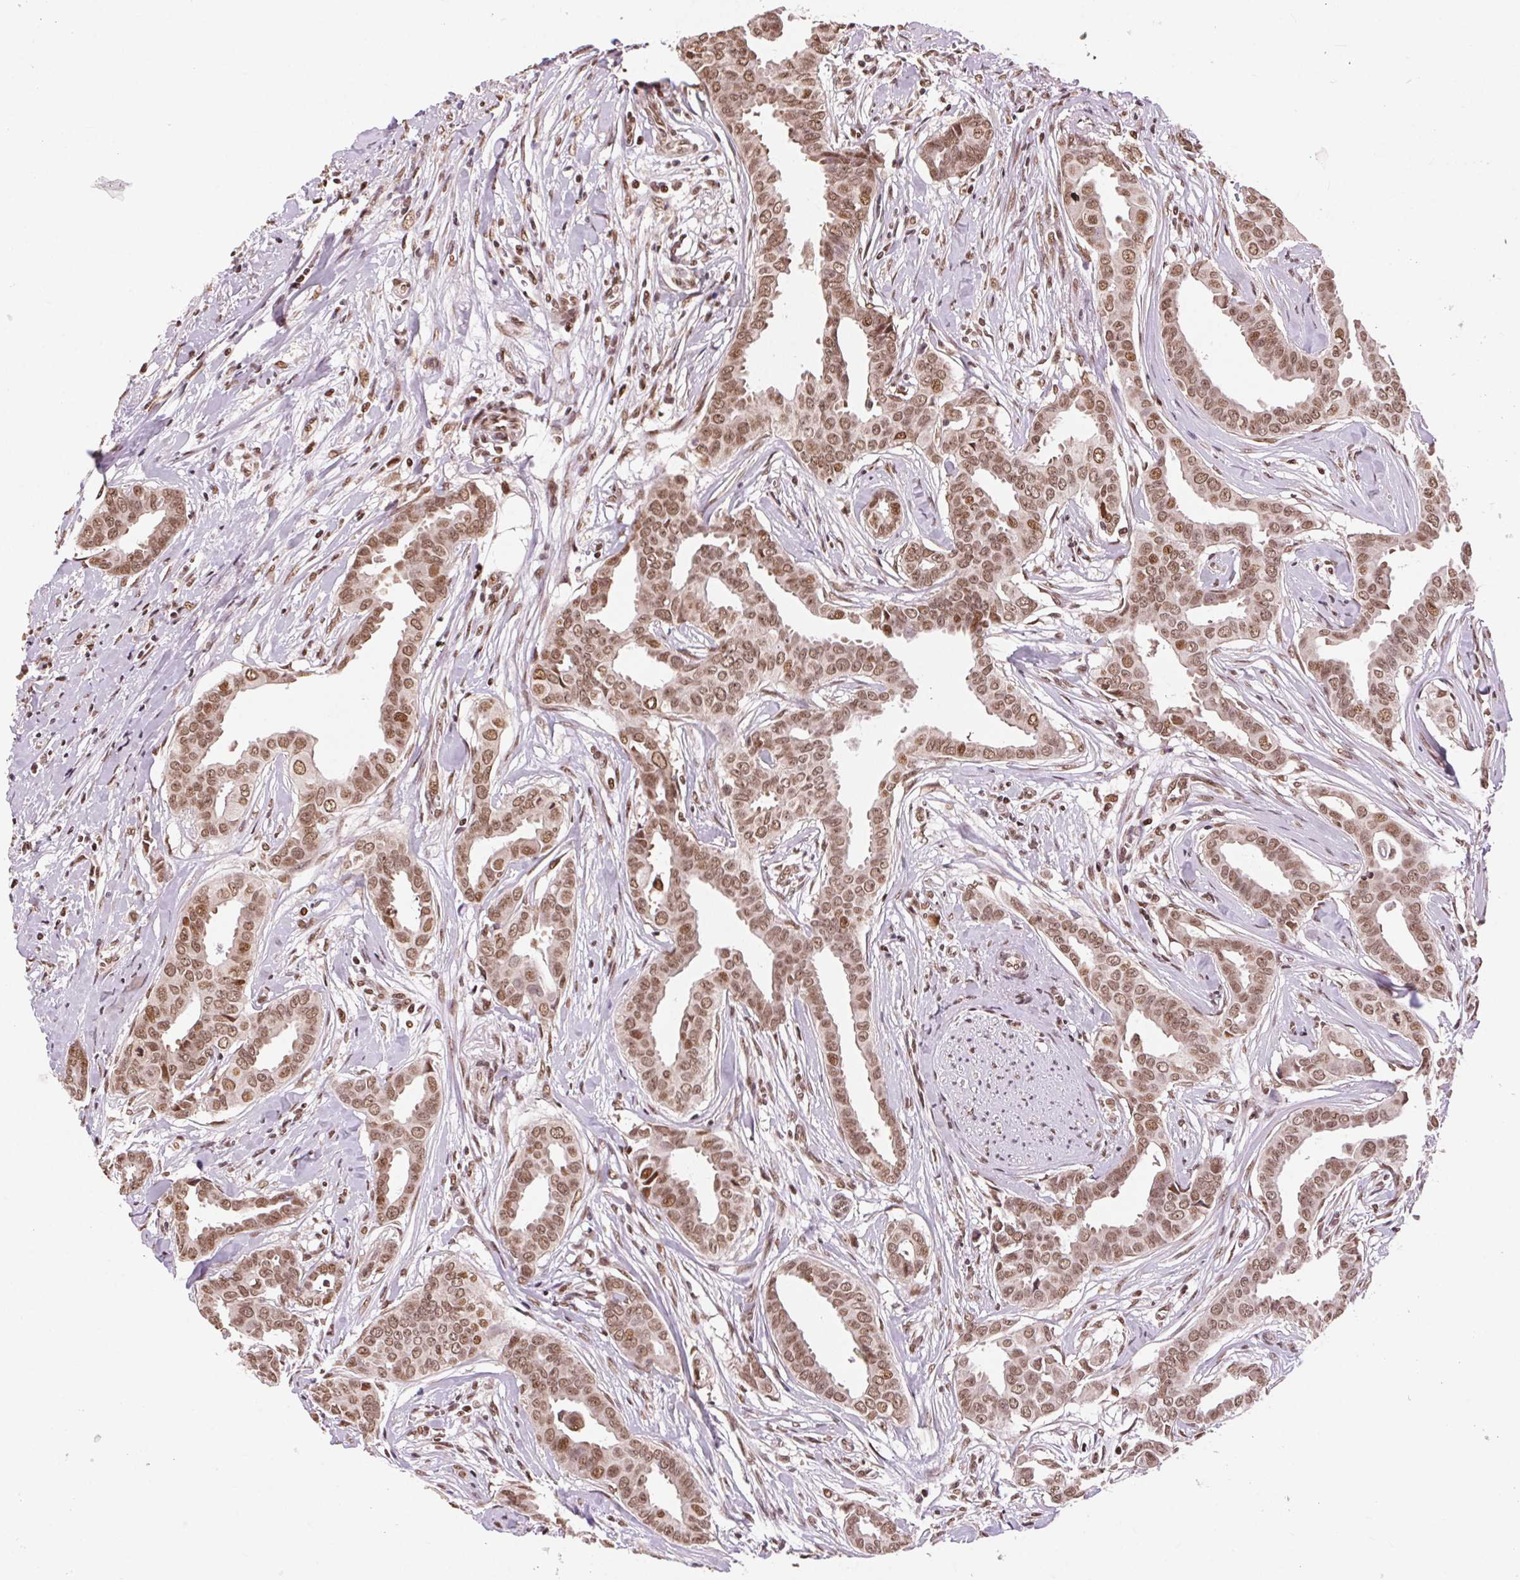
{"staining": {"intensity": "moderate", "quantity": ">75%", "location": "nuclear"}, "tissue": "breast cancer", "cell_type": "Tumor cells", "image_type": "cancer", "snomed": [{"axis": "morphology", "description": "Duct carcinoma"}, {"axis": "topography", "description": "Breast"}], "caption": "Immunohistochemical staining of human infiltrating ductal carcinoma (breast) reveals medium levels of moderate nuclear expression in approximately >75% of tumor cells. The staining is performed using DAB brown chromogen to label protein expression. The nuclei are counter-stained blue using hematoxylin.", "gene": "RAD23A", "patient": {"sex": "female", "age": 45}}